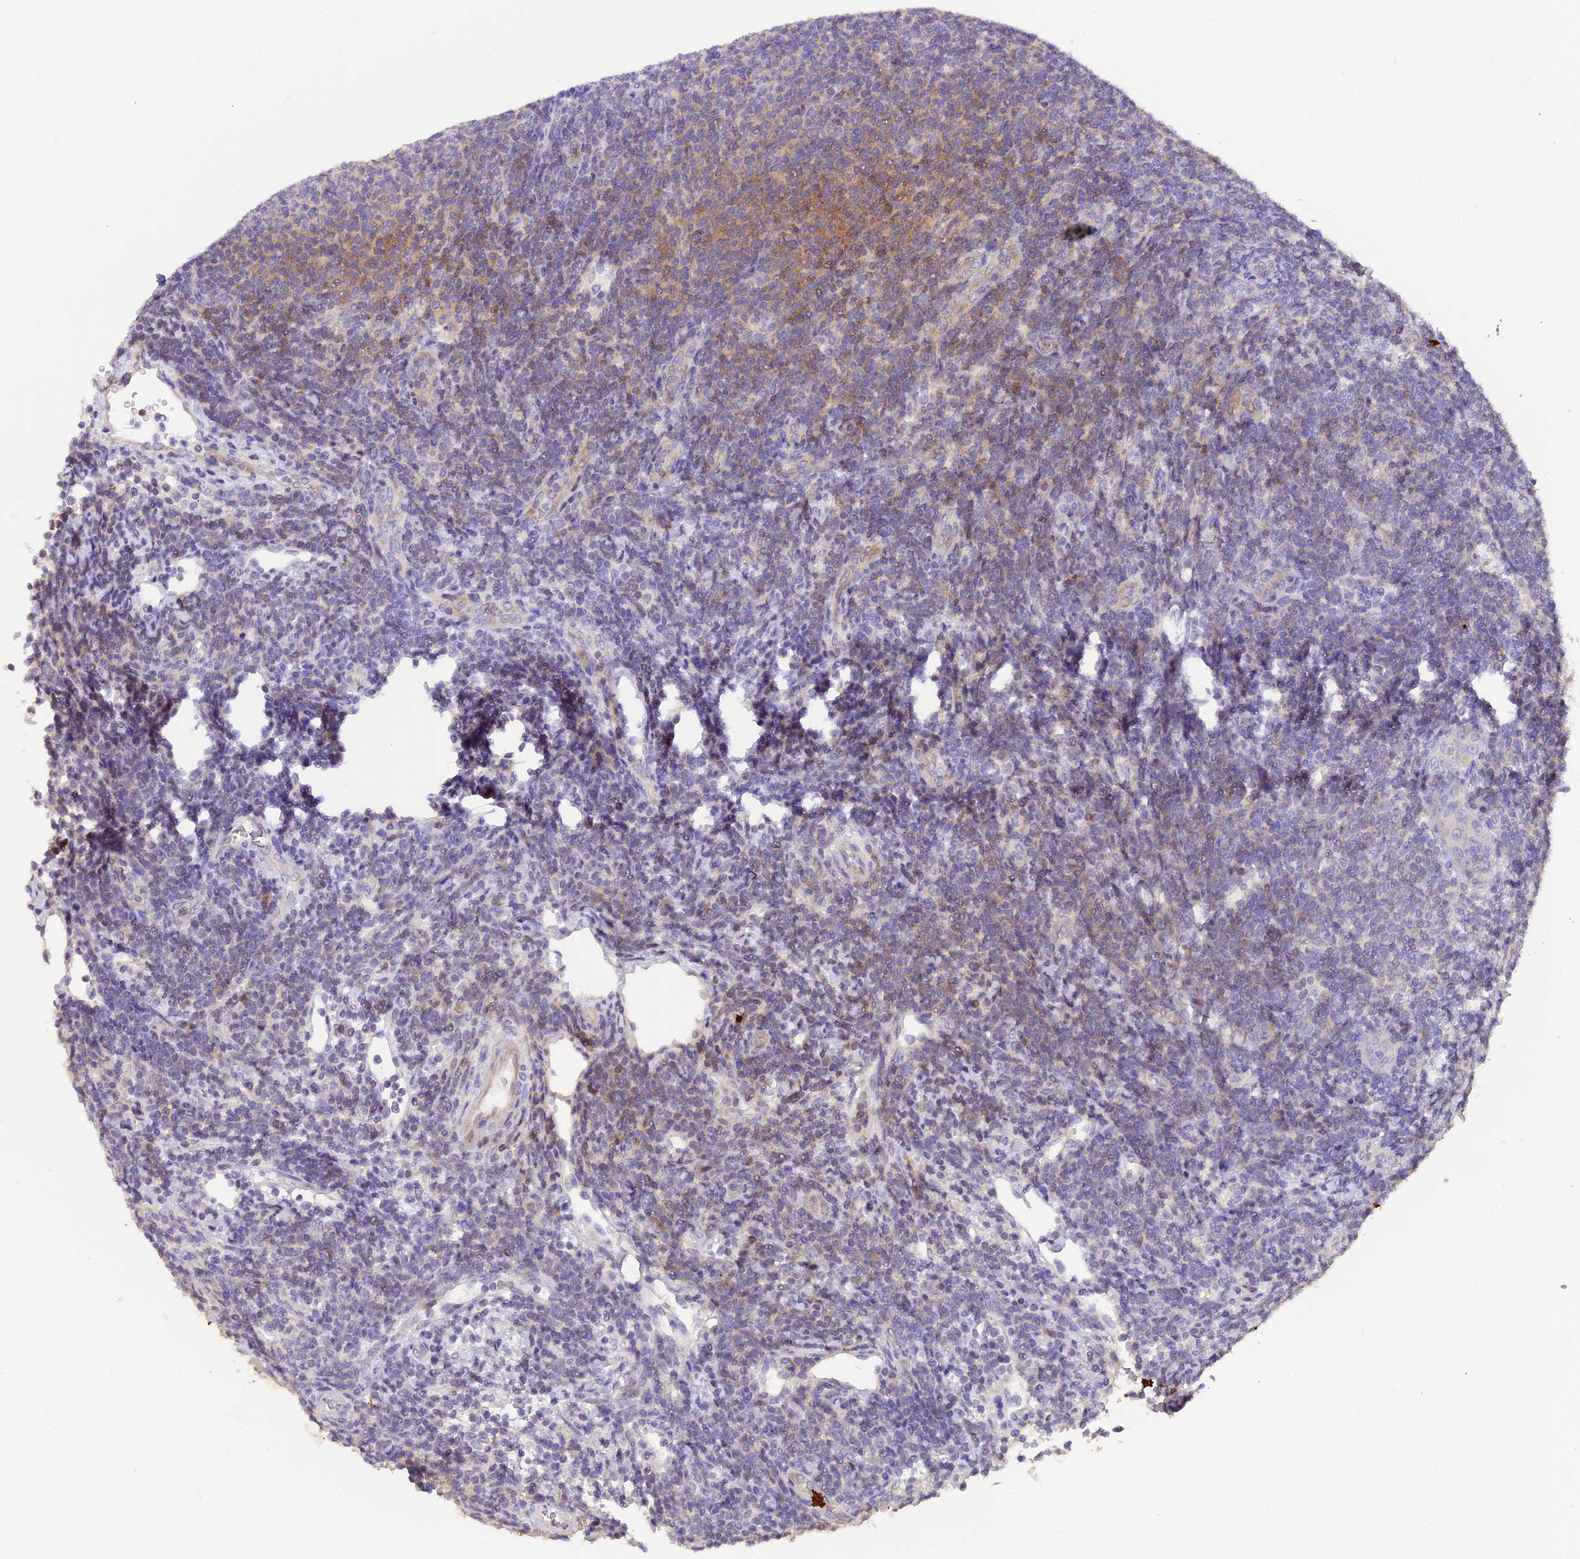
{"staining": {"intensity": "weak", "quantity": "<25%", "location": "cytoplasmic/membranous"}, "tissue": "lymphoma", "cell_type": "Tumor cells", "image_type": "cancer", "snomed": [{"axis": "morphology", "description": "Malignant lymphoma, non-Hodgkin's type, Low grade"}, {"axis": "topography", "description": "Lymph node"}], "caption": "A micrograph of malignant lymphoma, non-Hodgkin's type (low-grade) stained for a protein shows no brown staining in tumor cells.", "gene": "FAM193A", "patient": {"sex": "male", "age": 66}}